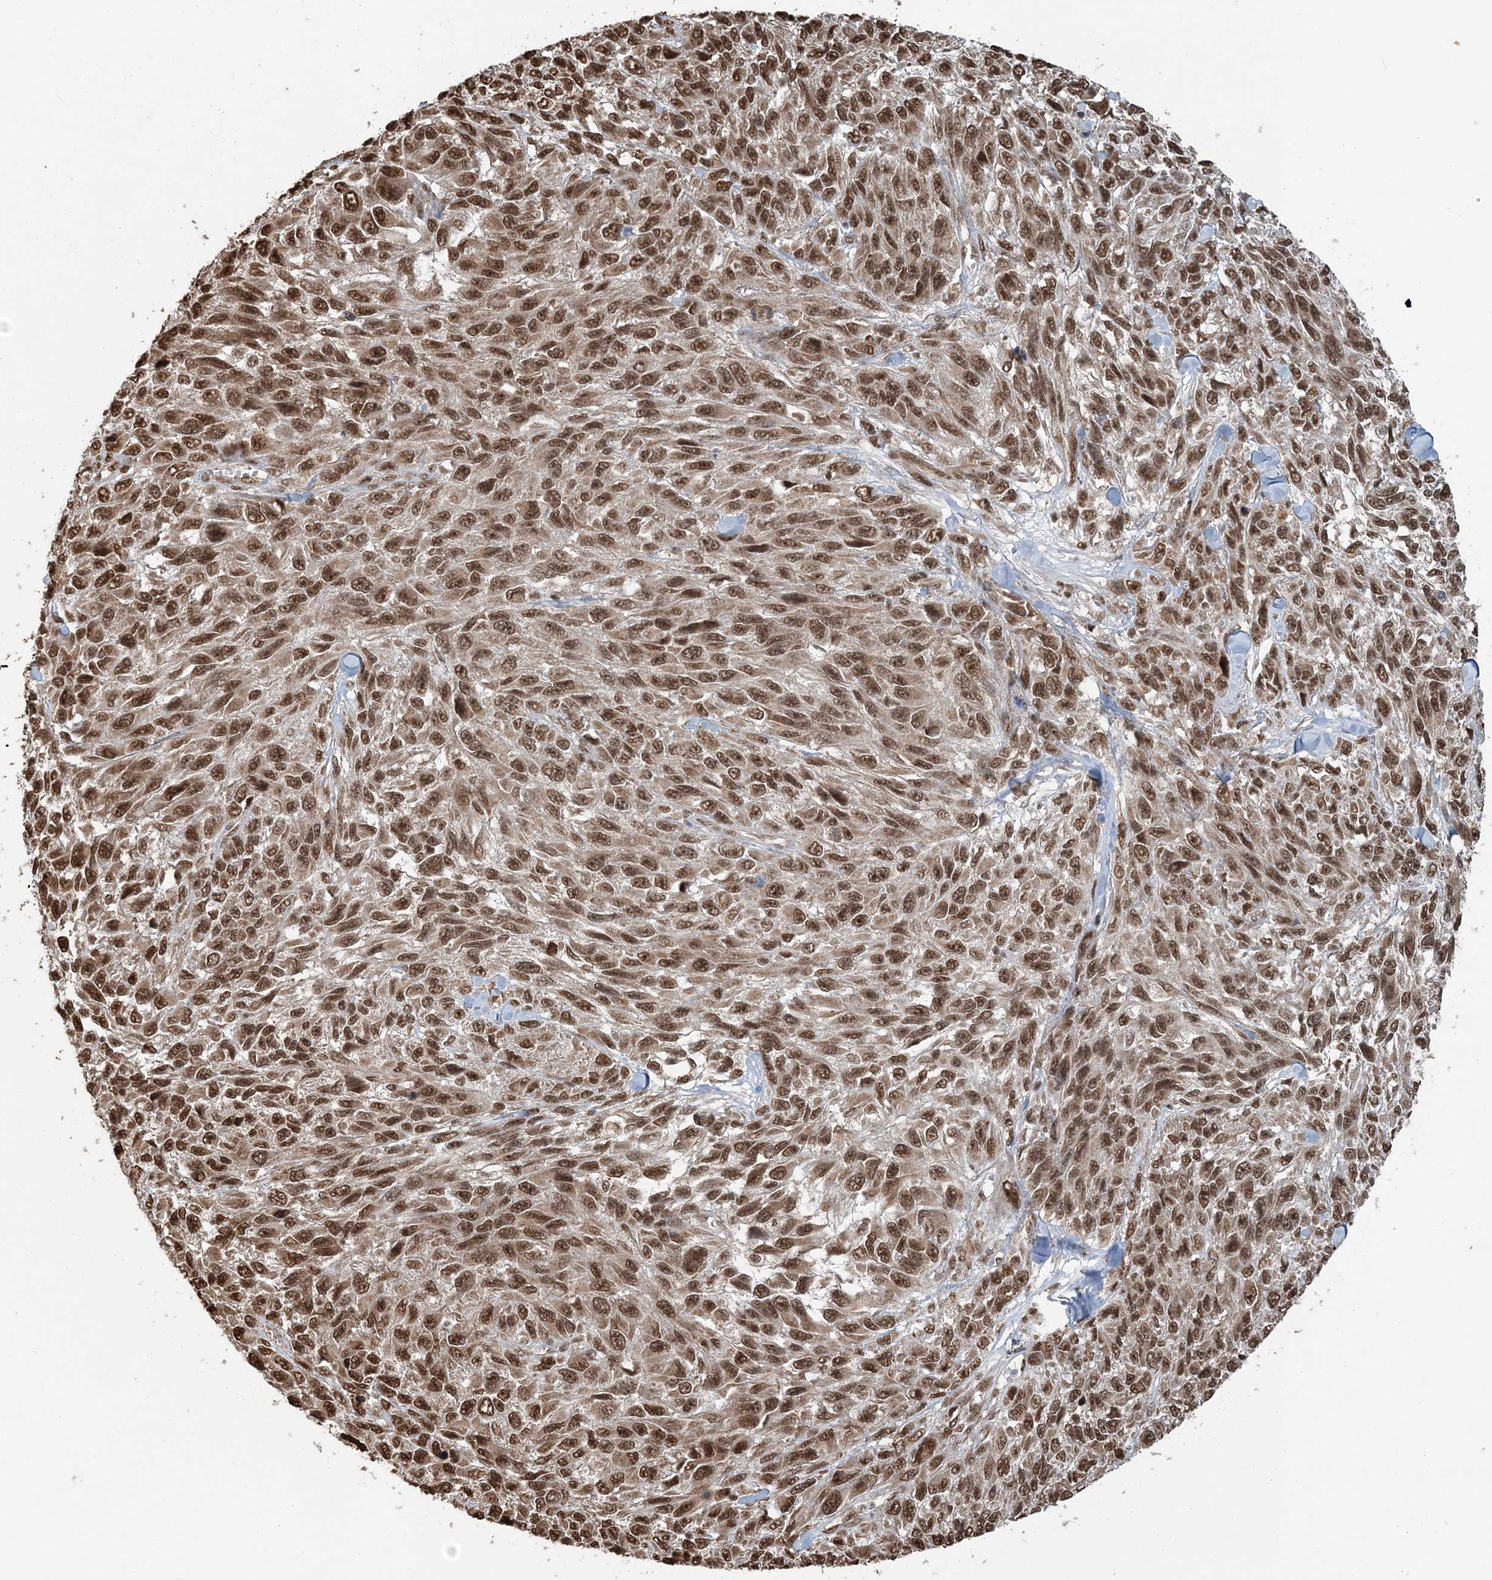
{"staining": {"intensity": "moderate", "quantity": ">75%", "location": "nuclear"}, "tissue": "melanoma", "cell_type": "Tumor cells", "image_type": "cancer", "snomed": [{"axis": "morphology", "description": "Malignant melanoma, NOS"}, {"axis": "topography", "description": "Skin"}], "caption": "Melanoma stained with immunohistochemistry (IHC) displays moderate nuclear staining in about >75% of tumor cells. The staining was performed using DAB, with brown indicating positive protein expression. Nuclei are stained blue with hematoxylin.", "gene": "ARHGAP35", "patient": {"sex": "female", "age": 96}}